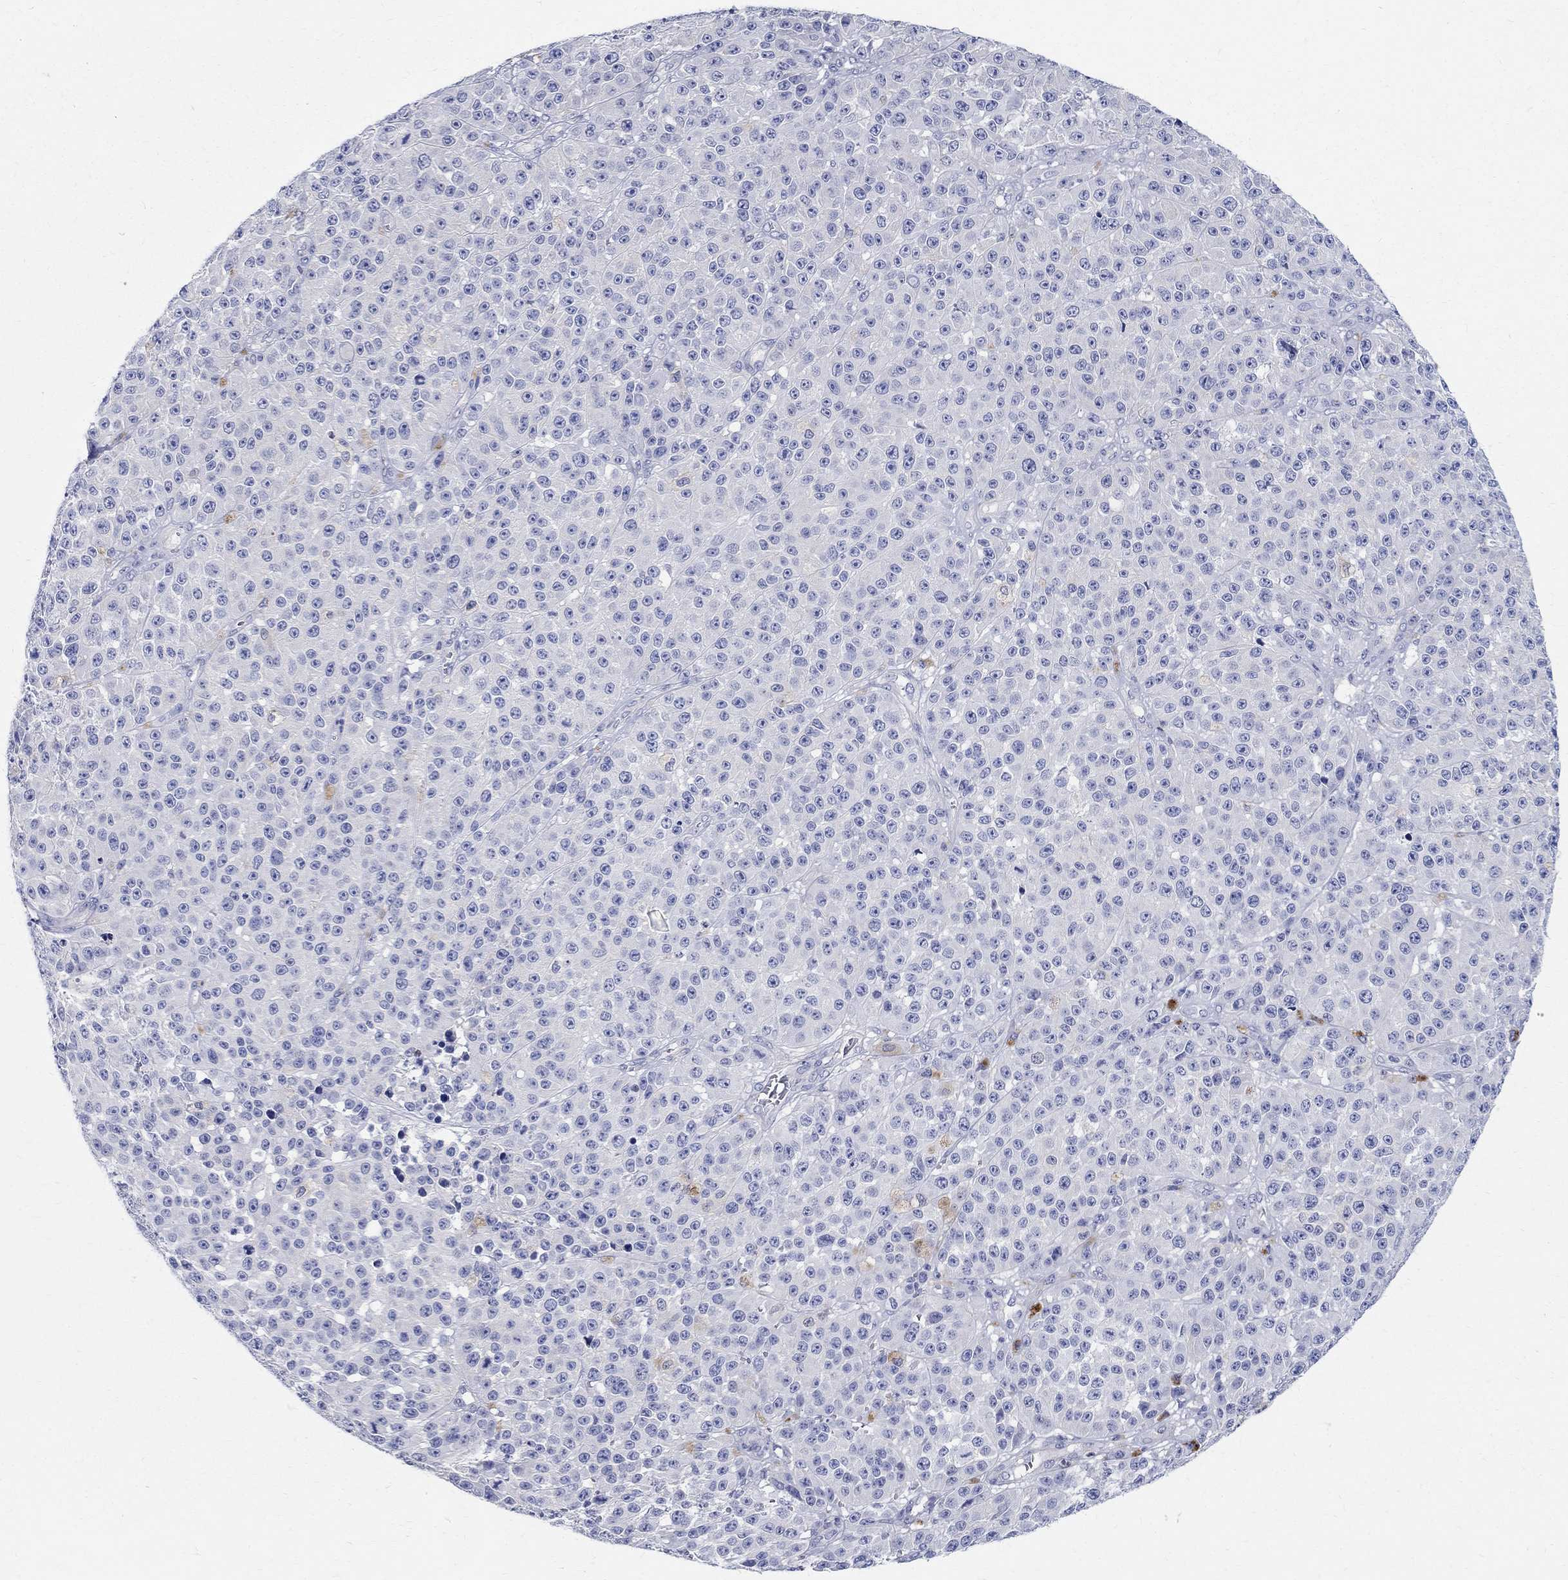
{"staining": {"intensity": "negative", "quantity": "none", "location": "none"}, "tissue": "melanoma", "cell_type": "Tumor cells", "image_type": "cancer", "snomed": [{"axis": "morphology", "description": "Malignant melanoma, NOS"}, {"axis": "topography", "description": "Skin"}], "caption": "Protein analysis of melanoma demonstrates no significant positivity in tumor cells.", "gene": "SOX2", "patient": {"sex": "female", "age": 58}}